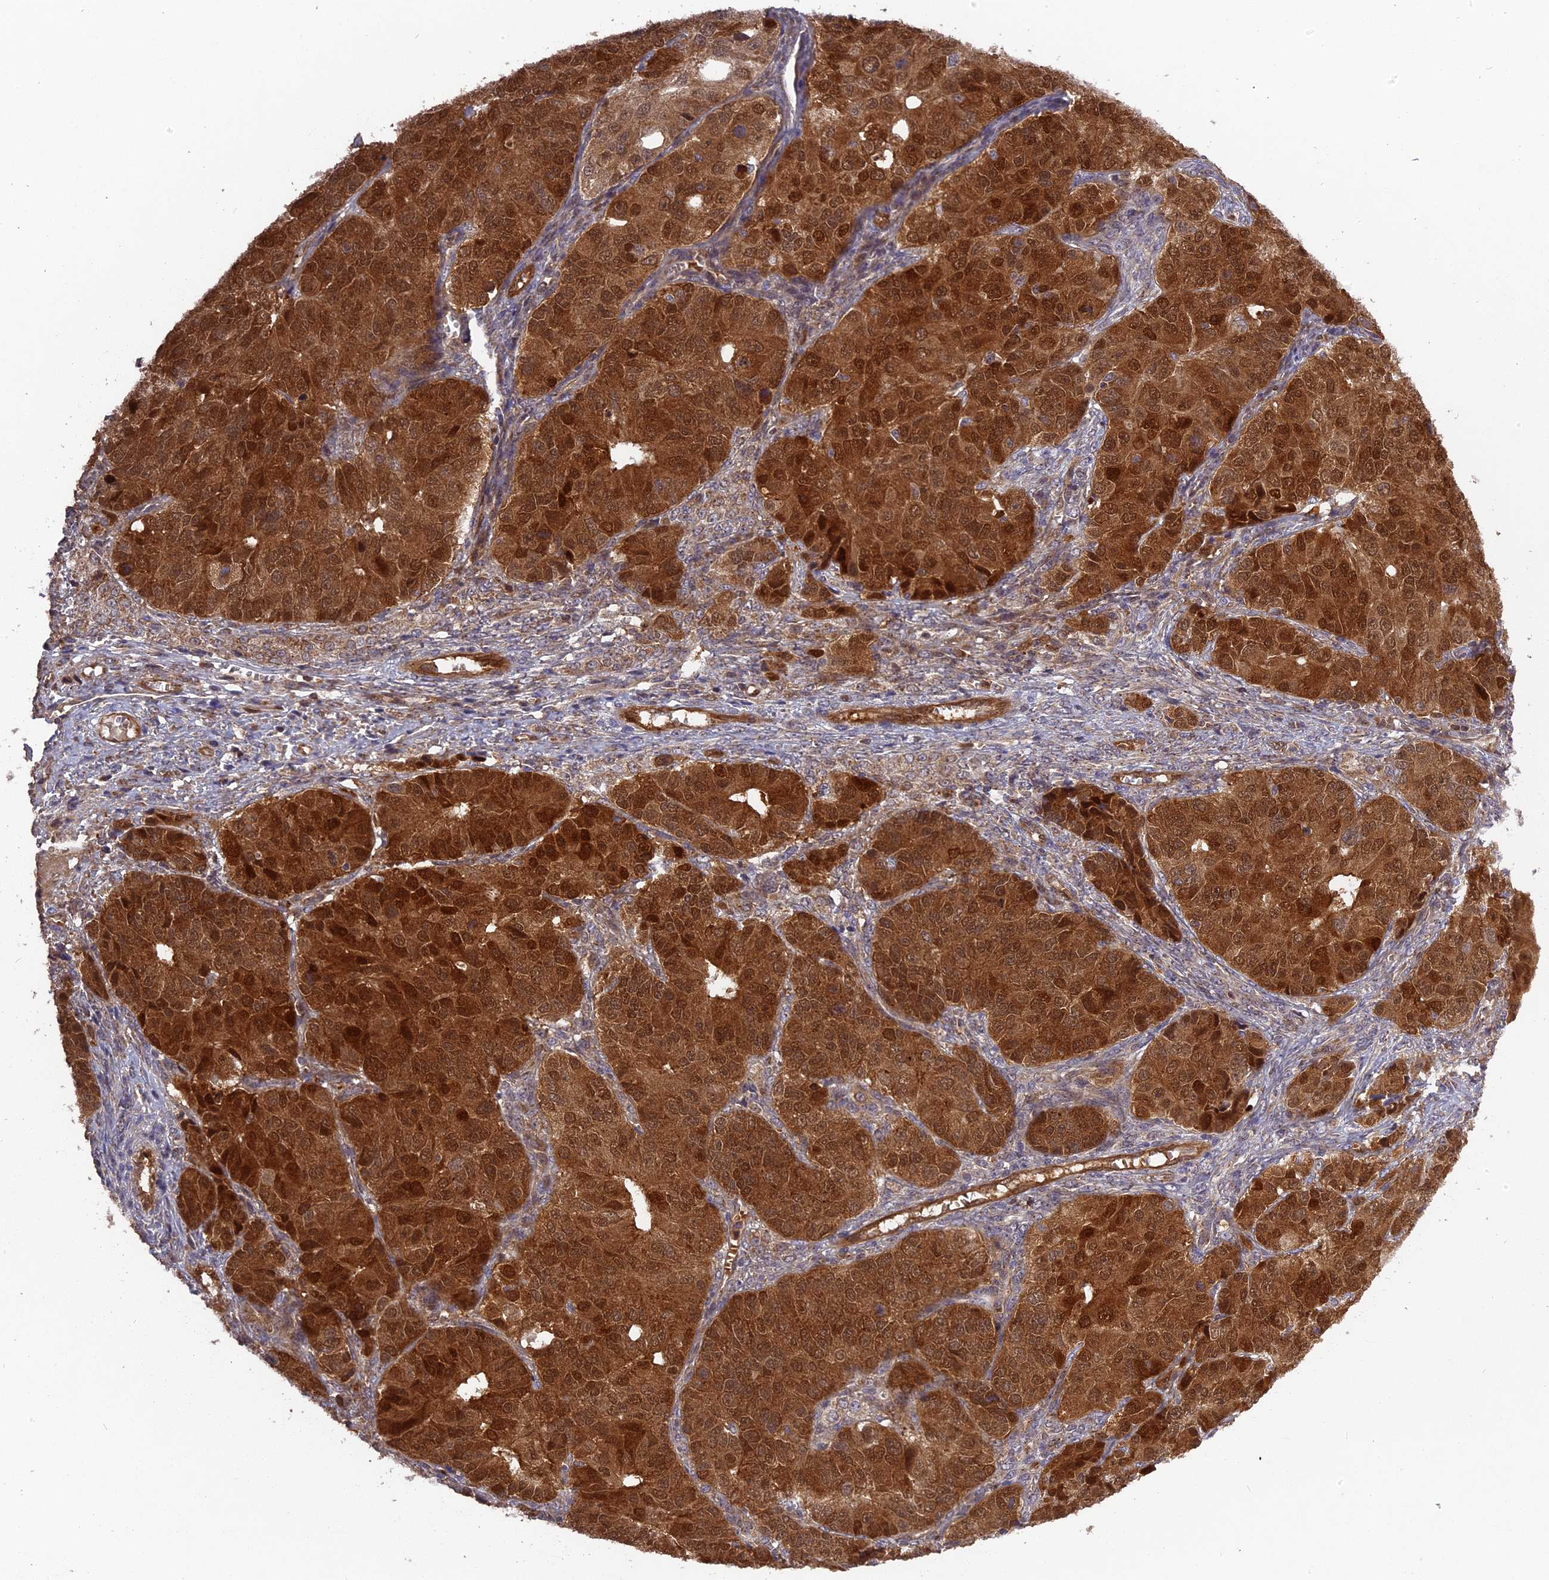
{"staining": {"intensity": "strong", "quantity": ">75%", "location": "cytoplasmic/membranous,nuclear"}, "tissue": "ovarian cancer", "cell_type": "Tumor cells", "image_type": "cancer", "snomed": [{"axis": "morphology", "description": "Carcinoma, endometroid"}, {"axis": "topography", "description": "Ovary"}], "caption": "This is a histology image of immunohistochemistry staining of endometroid carcinoma (ovarian), which shows strong staining in the cytoplasmic/membranous and nuclear of tumor cells.", "gene": "RPIA", "patient": {"sex": "female", "age": 51}}